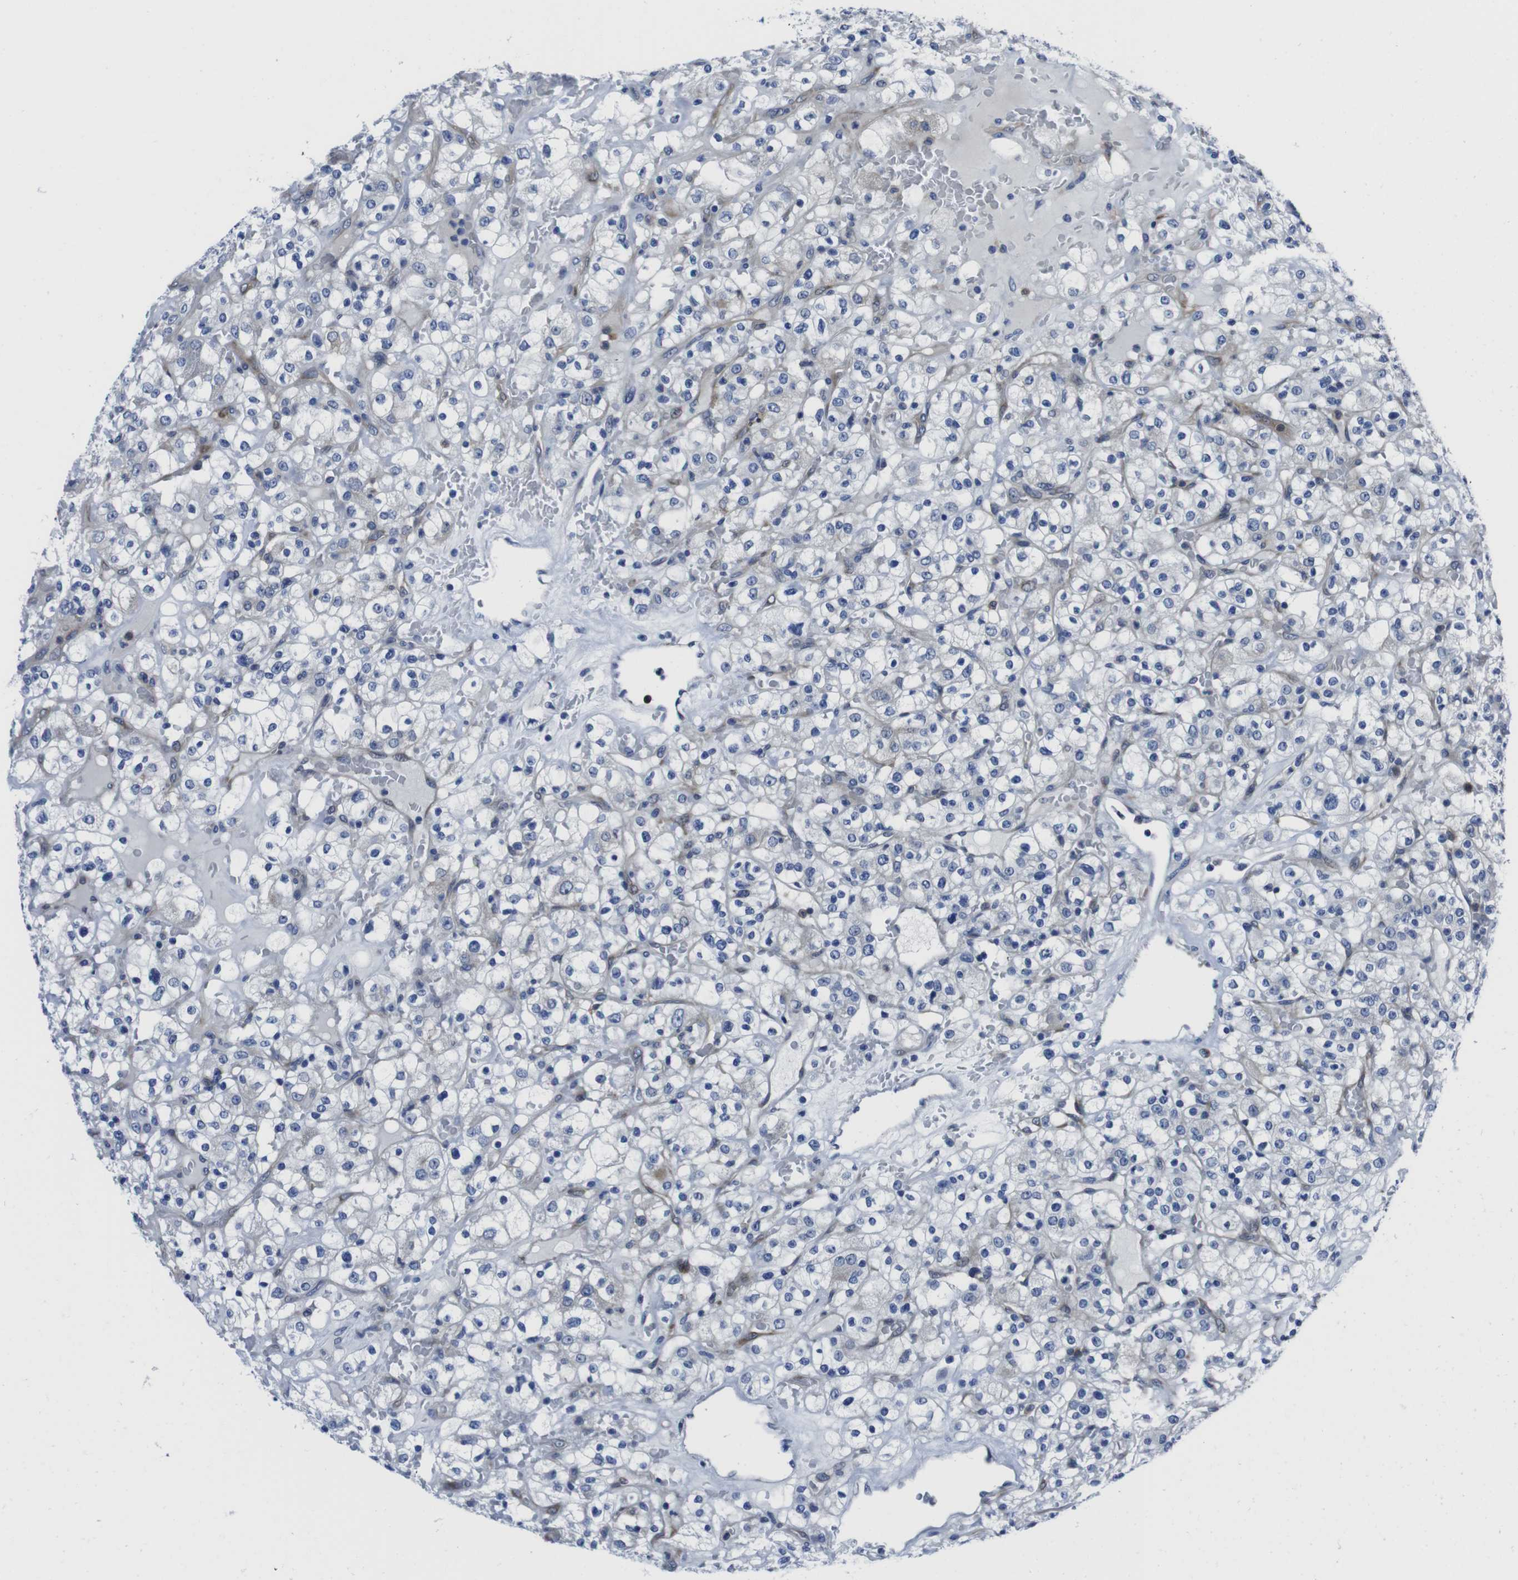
{"staining": {"intensity": "weak", "quantity": "<25%", "location": "cytoplasmic/membranous"}, "tissue": "renal cancer", "cell_type": "Tumor cells", "image_type": "cancer", "snomed": [{"axis": "morphology", "description": "Normal tissue, NOS"}, {"axis": "morphology", "description": "Adenocarcinoma, NOS"}, {"axis": "topography", "description": "Kidney"}], "caption": "This is an immunohistochemistry image of human renal adenocarcinoma. There is no staining in tumor cells.", "gene": "EIF4A1", "patient": {"sex": "female", "age": 72}}